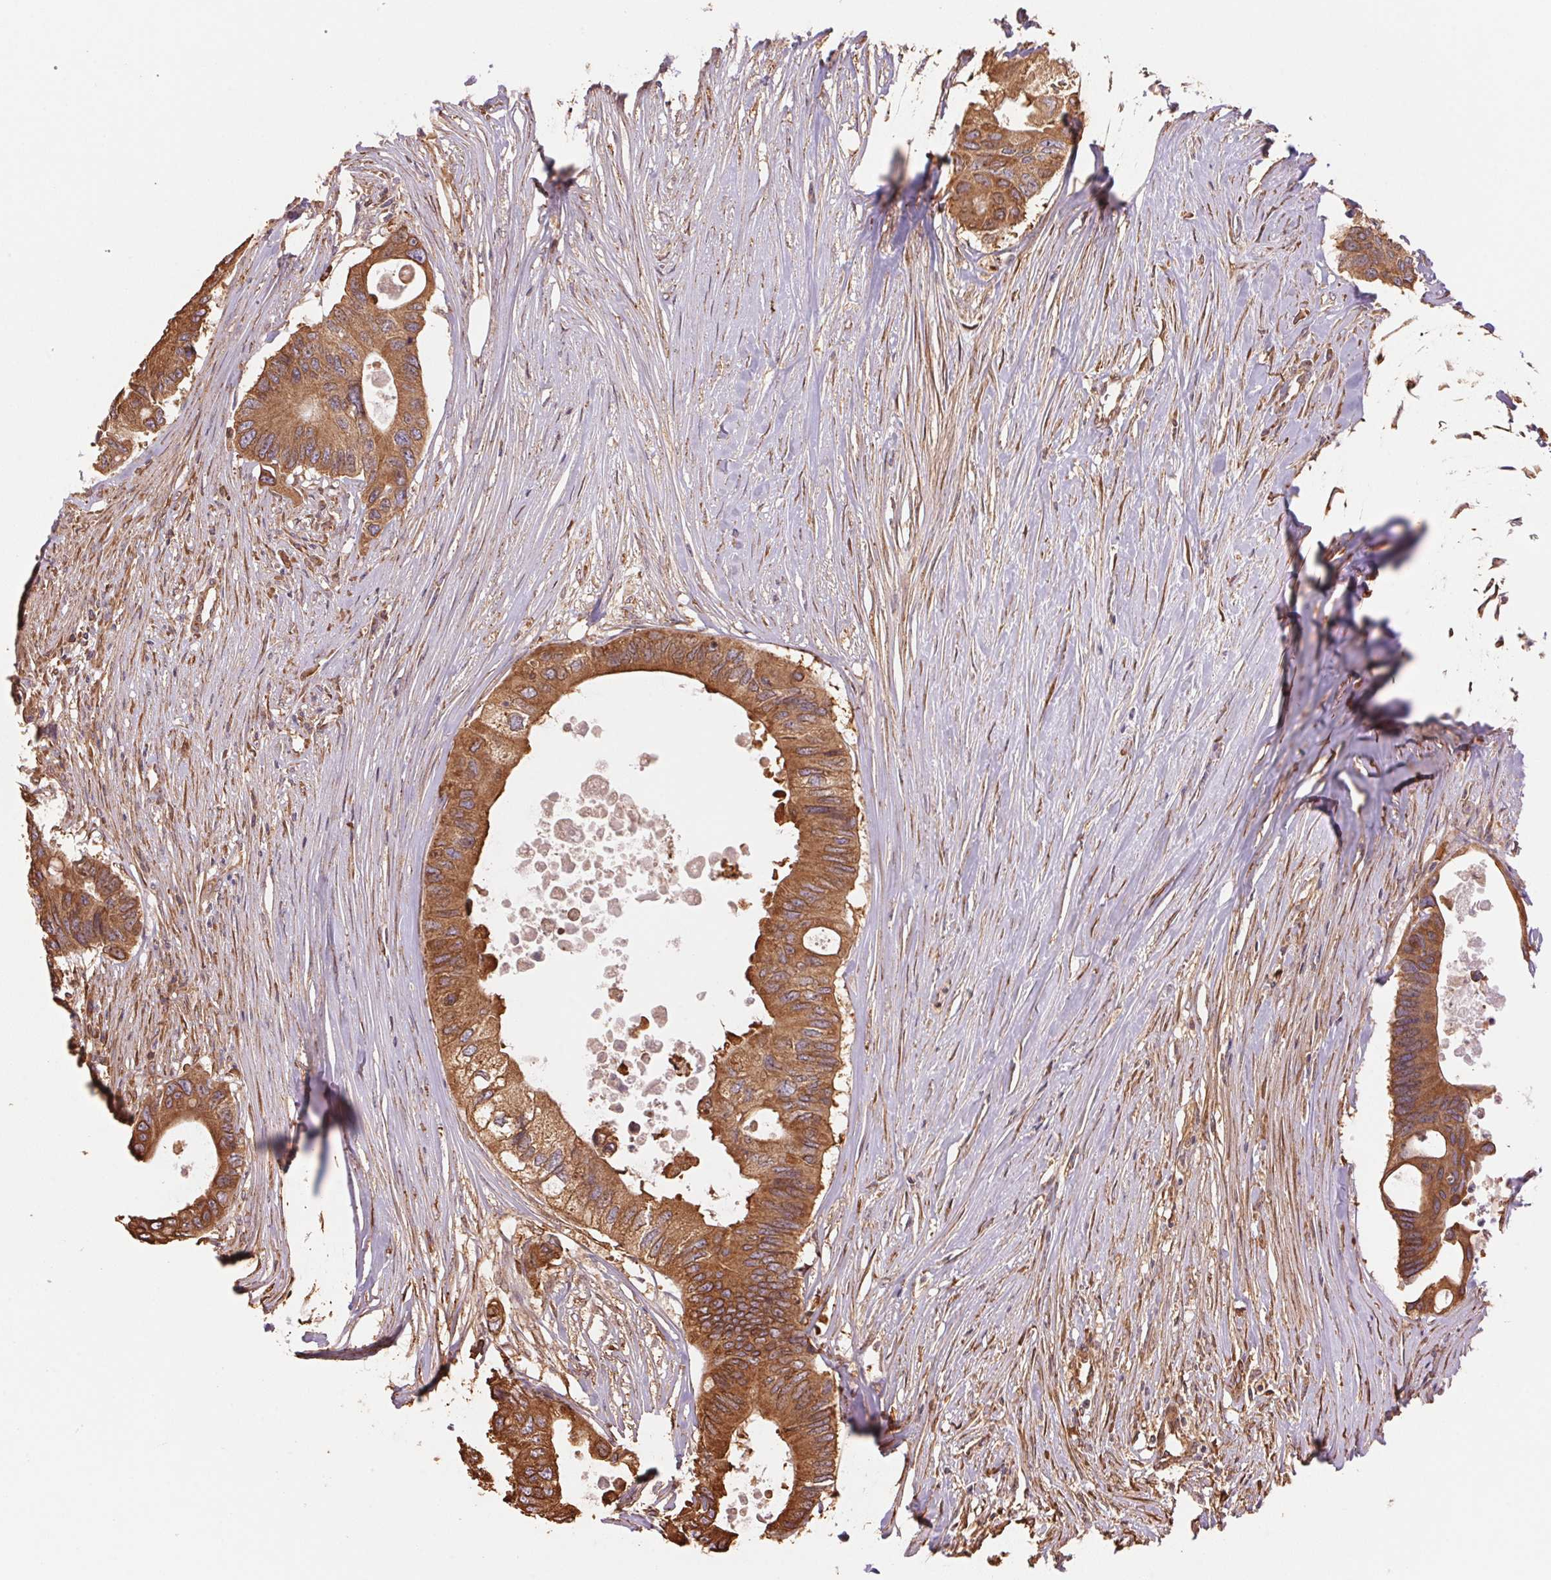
{"staining": {"intensity": "moderate", "quantity": ">75%", "location": "cytoplasmic/membranous"}, "tissue": "colorectal cancer", "cell_type": "Tumor cells", "image_type": "cancer", "snomed": [{"axis": "morphology", "description": "Adenocarcinoma, NOS"}, {"axis": "topography", "description": "Colon"}], "caption": "Immunohistochemical staining of colorectal adenocarcinoma demonstrates medium levels of moderate cytoplasmic/membranous protein expression in approximately >75% of tumor cells.", "gene": "C6orf163", "patient": {"sex": "male", "age": 71}}